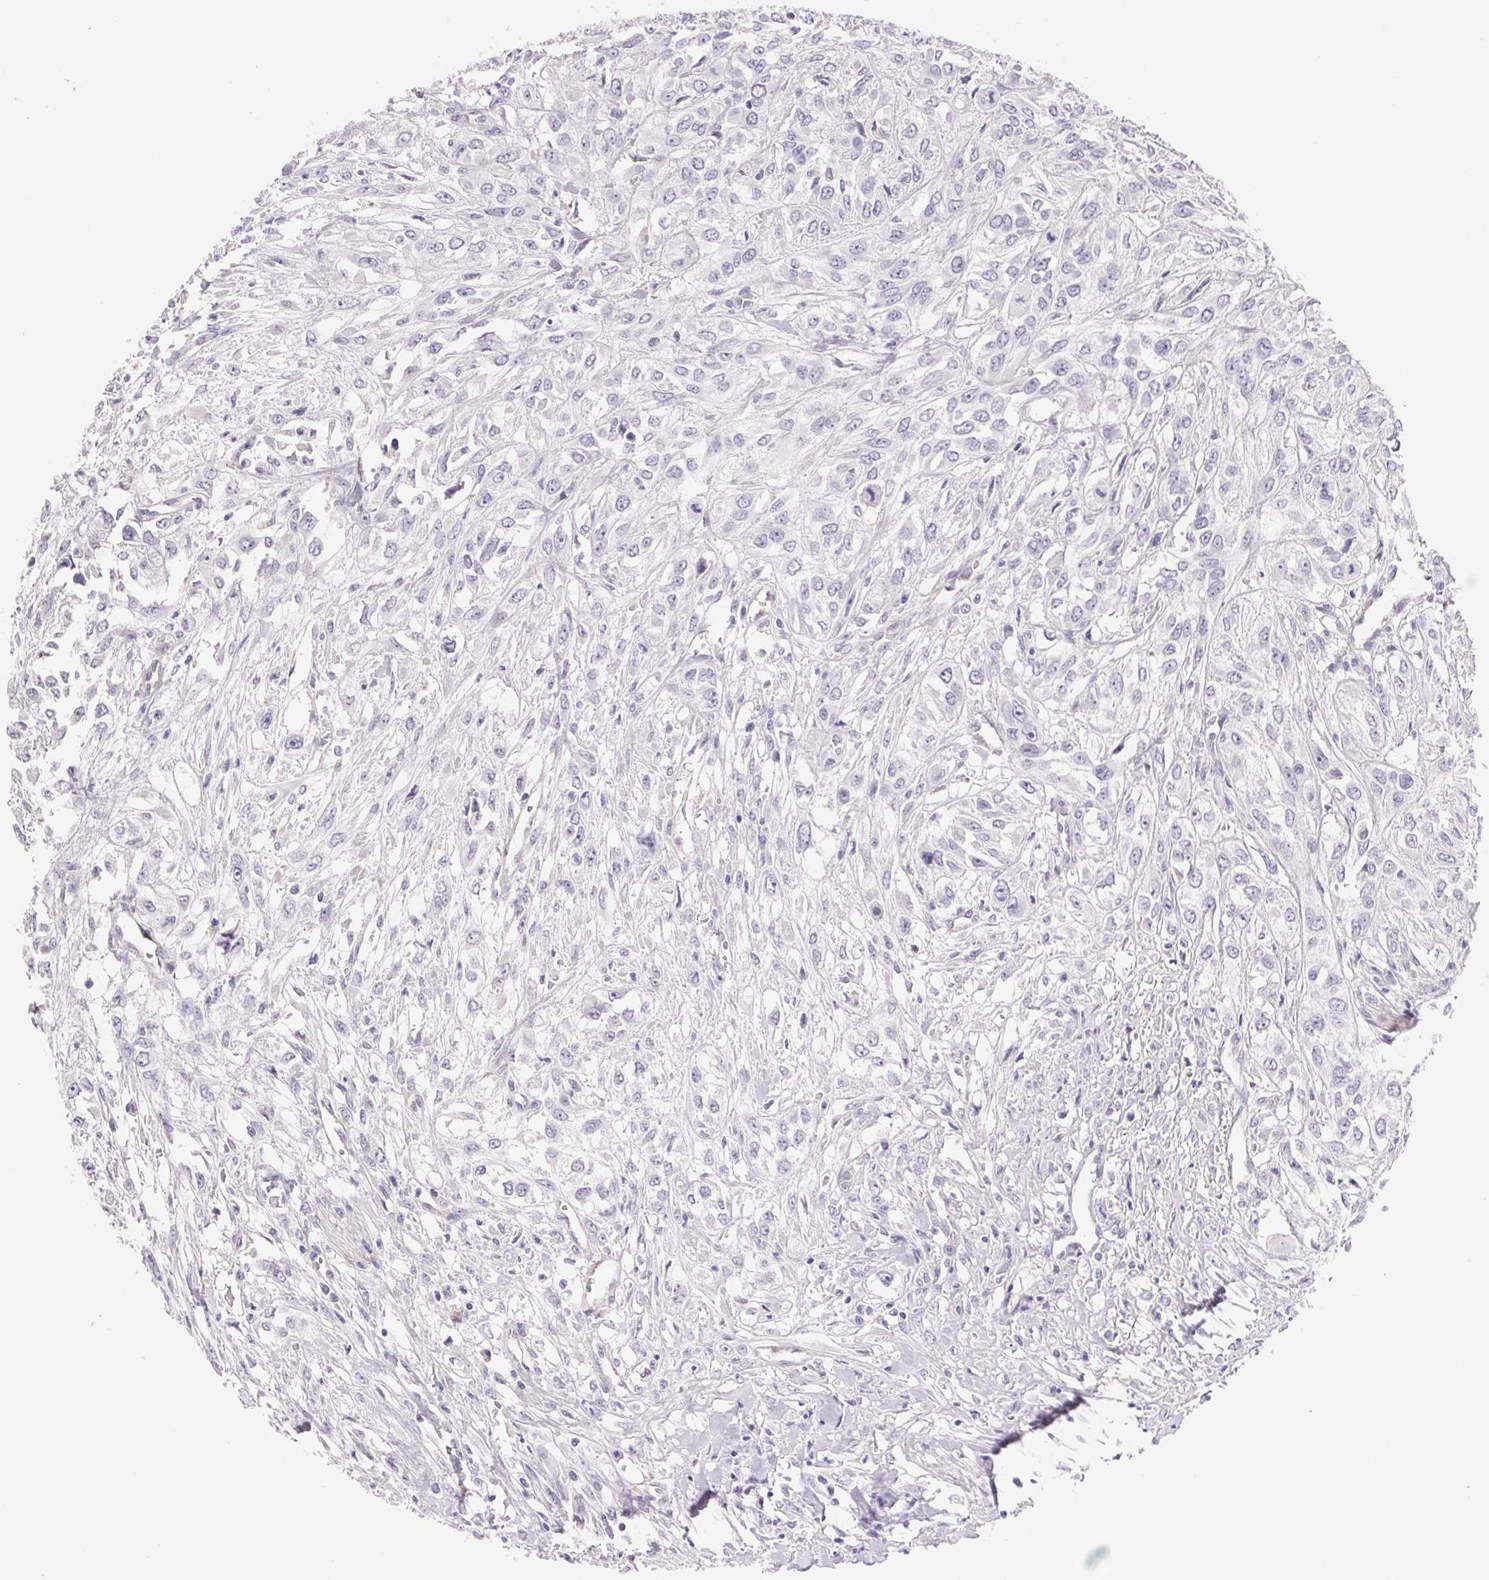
{"staining": {"intensity": "negative", "quantity": "none", "location": "none"}, "tissue": "urothelial cancer", "cell_type": "Tumor cells", "image_type": "cancer", "snomed": [{"axis": "morphology", "description": "Urothelial carcinoma, High grade"}, {"axis": "topography", "description": "Urinary bladder"}], "caption": "This is a photomicrograph of IHC staining of high-grade urothelial carcinoma, which shows no expression in tumor cells.", "gene": "CTNND2", "patient": {"sex": "male", "age": 67}}